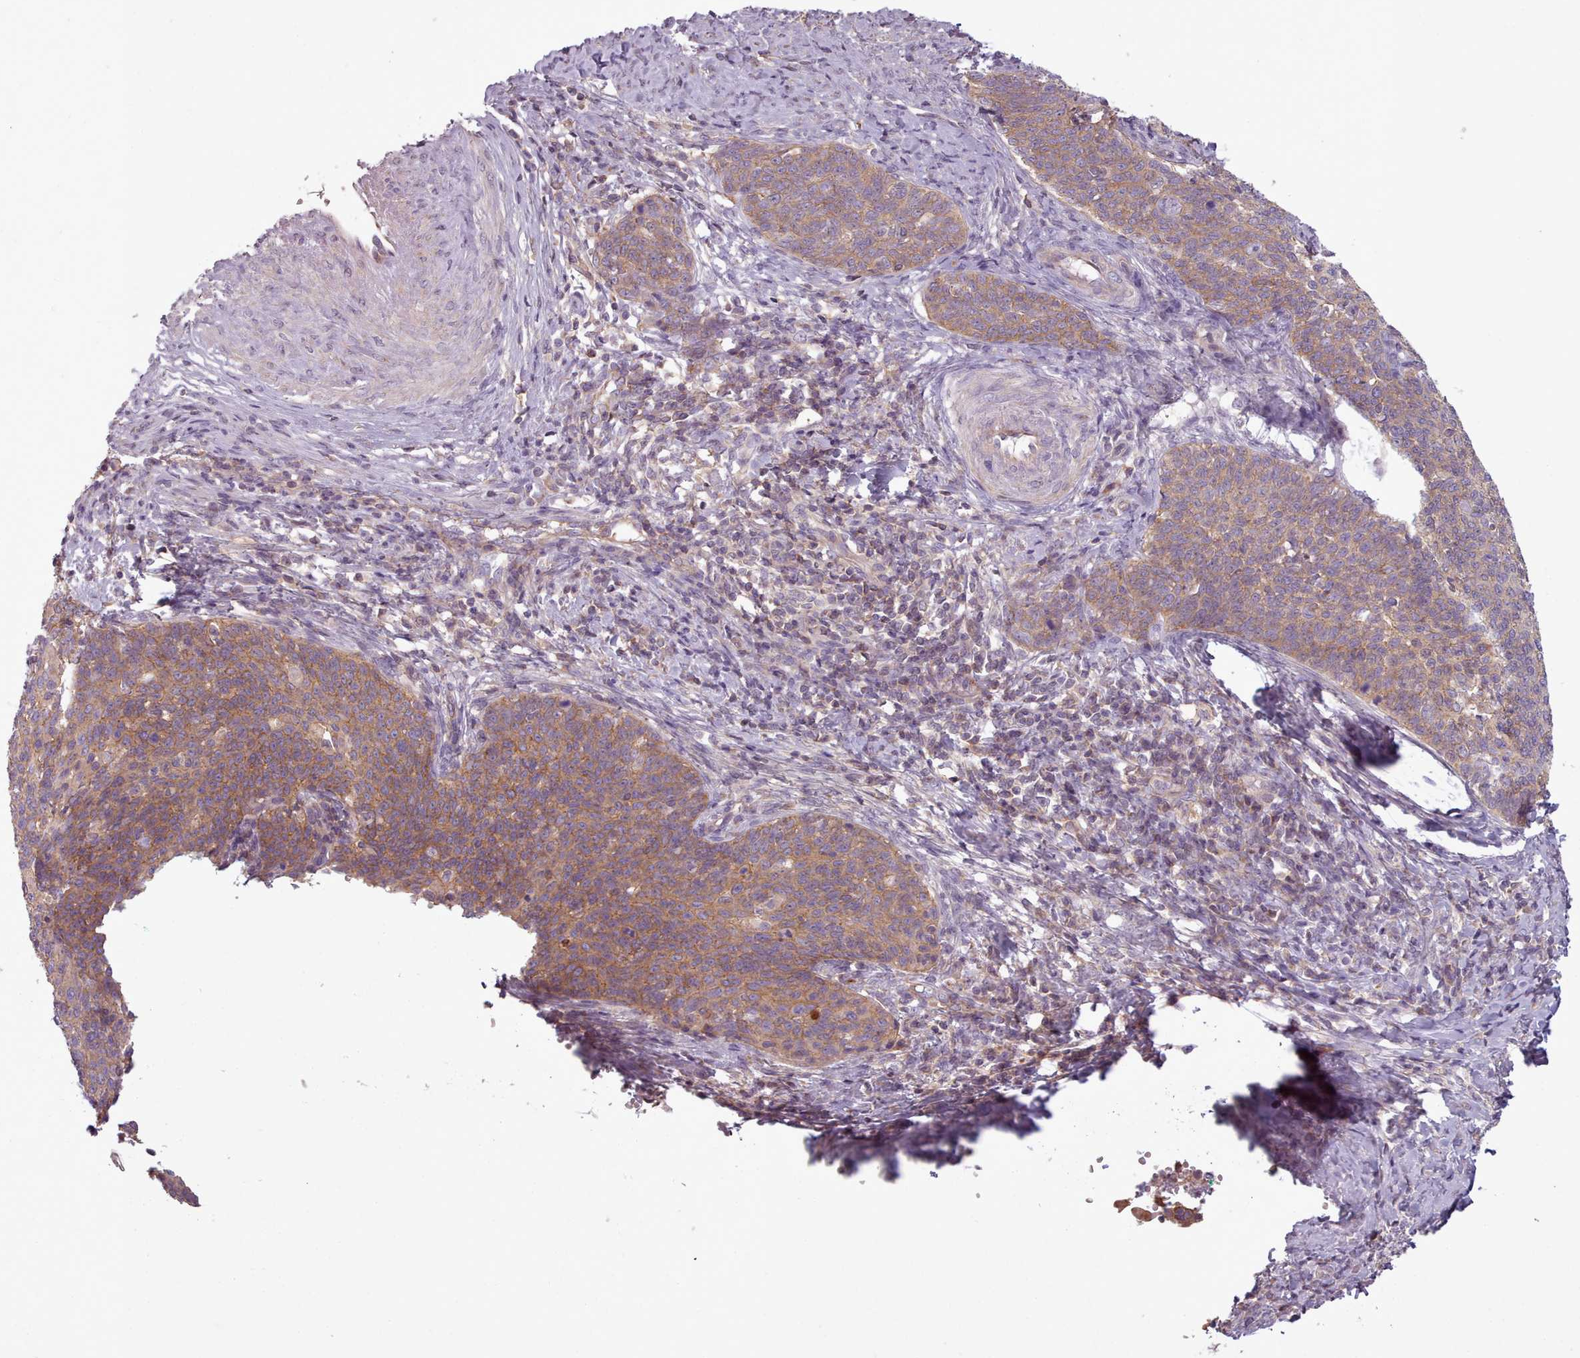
{"staining": {"intensity": "moderate", "quantity": "25%-75%", "location": "cytoplasmic/membranous"}, "tissue": "cervical cancer", "cell_type": "Tumor cells", "image_type": "cancer", "snomed": [{"axis": "morphology", "description": "Squamous cell carcinoma, NOS"}, {"axis": "topography", "description": "Cervix"}], "caption": "Moderate cytoplasmic/membranous positivity is appreciated in approximately 25%-75% of tumor cells in cervical cancer. The staining was performed using DAB to visualize the protein expression in brown, while the nuclei were stained in blue with hematoxylin (Magnification: 20x).", "gene": "NT5DC2", "patient": {"sex": "female", "age": 39}}